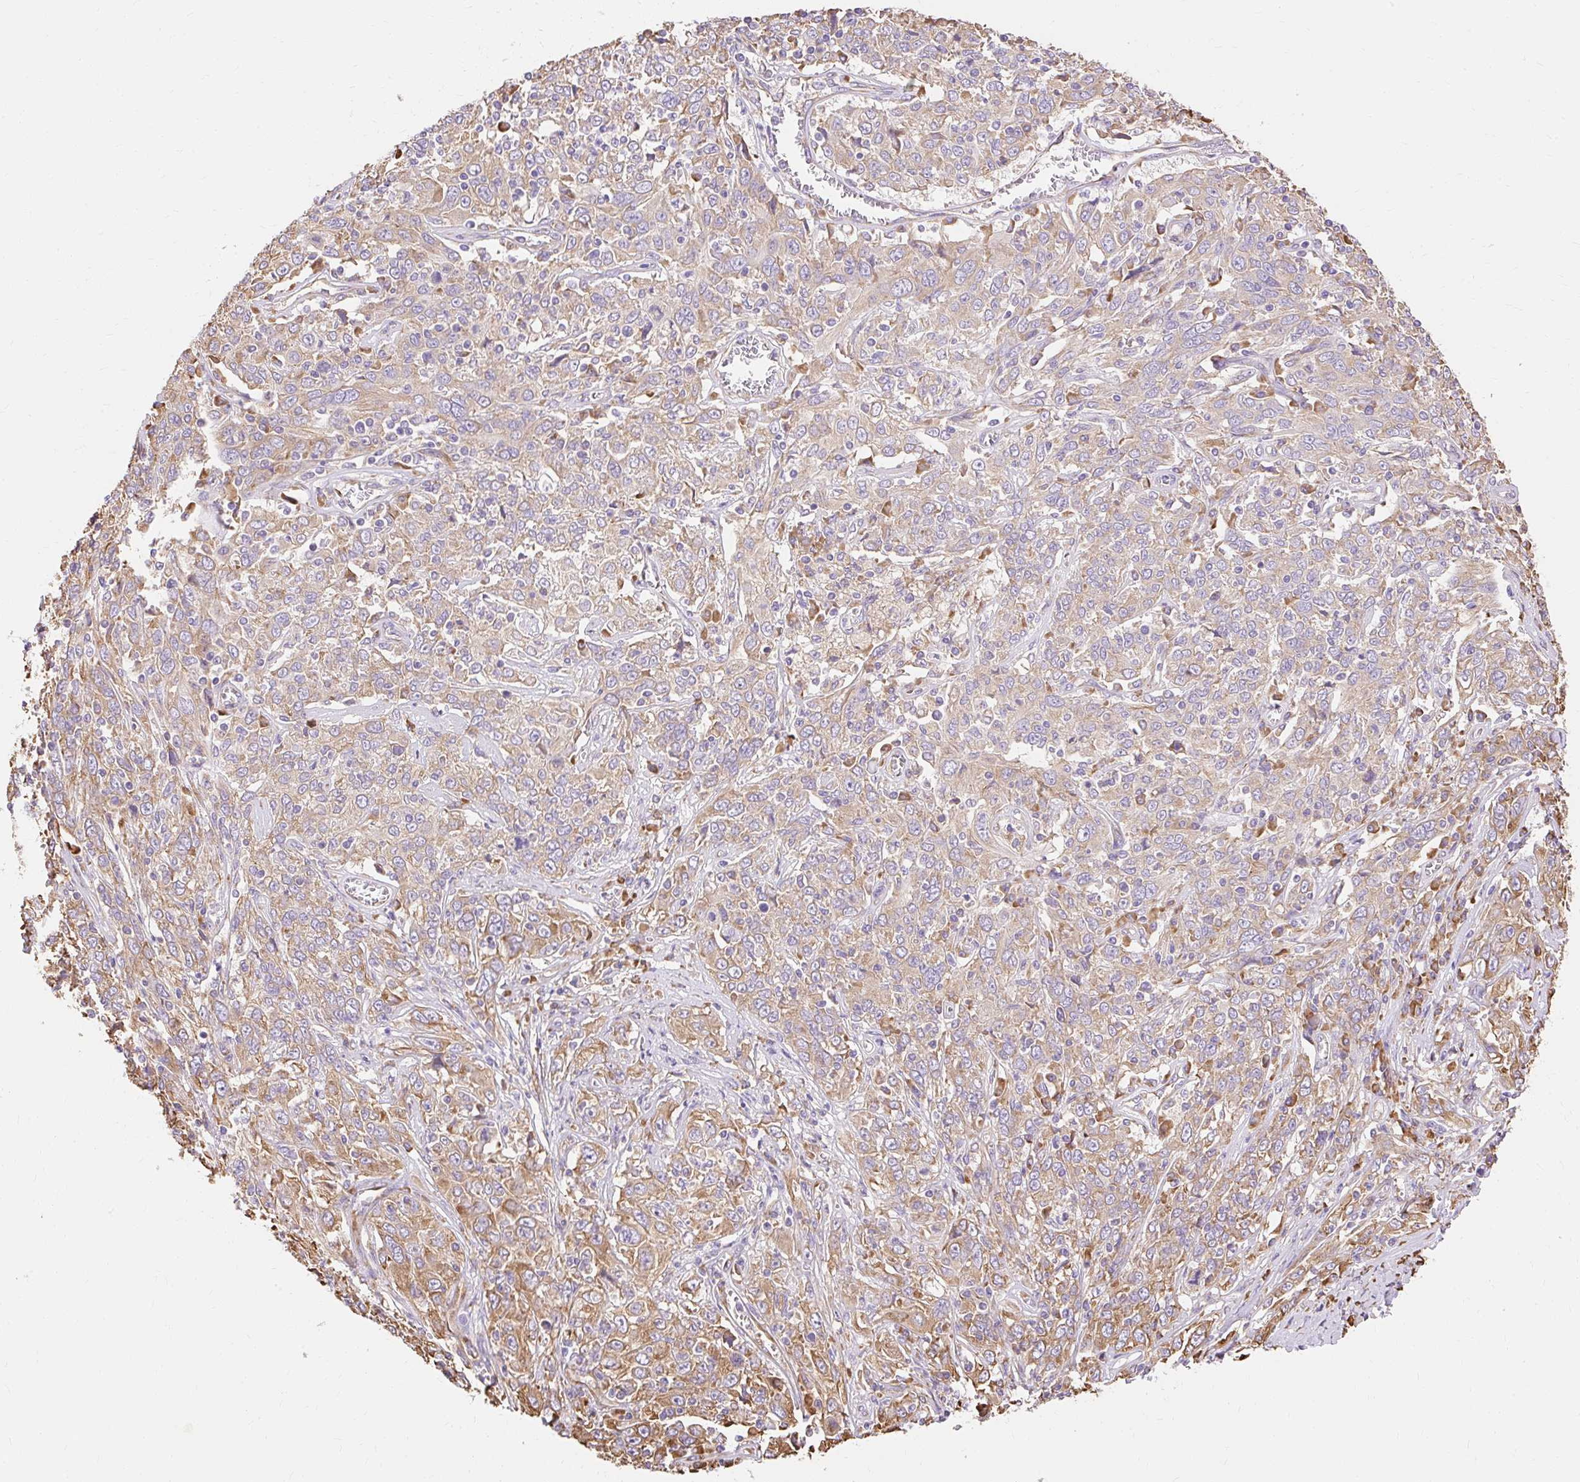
{"staining": {"intensity": "weak", "quantity": ">75%", "location": "cytoplasmic/membranous"}, "tissue": "cervical cancer", "cell_type": "Tumor cells", "image_type": "cancer", "snomed": [{"axis": "morphology", "description": "Squamous cell carcinoma, NOS"}, {"axis": "topography", "description": "Cervix"}], "caption": "The micrograph demonstrates immunohistochemical staining of squamous cell carcinoma (cervical). There is weak cytoplasmic/membranous expression is seen in about >75% of tumor cells.", "gene": "RPS17", "patient": {"sex": "female", "age": 46}}